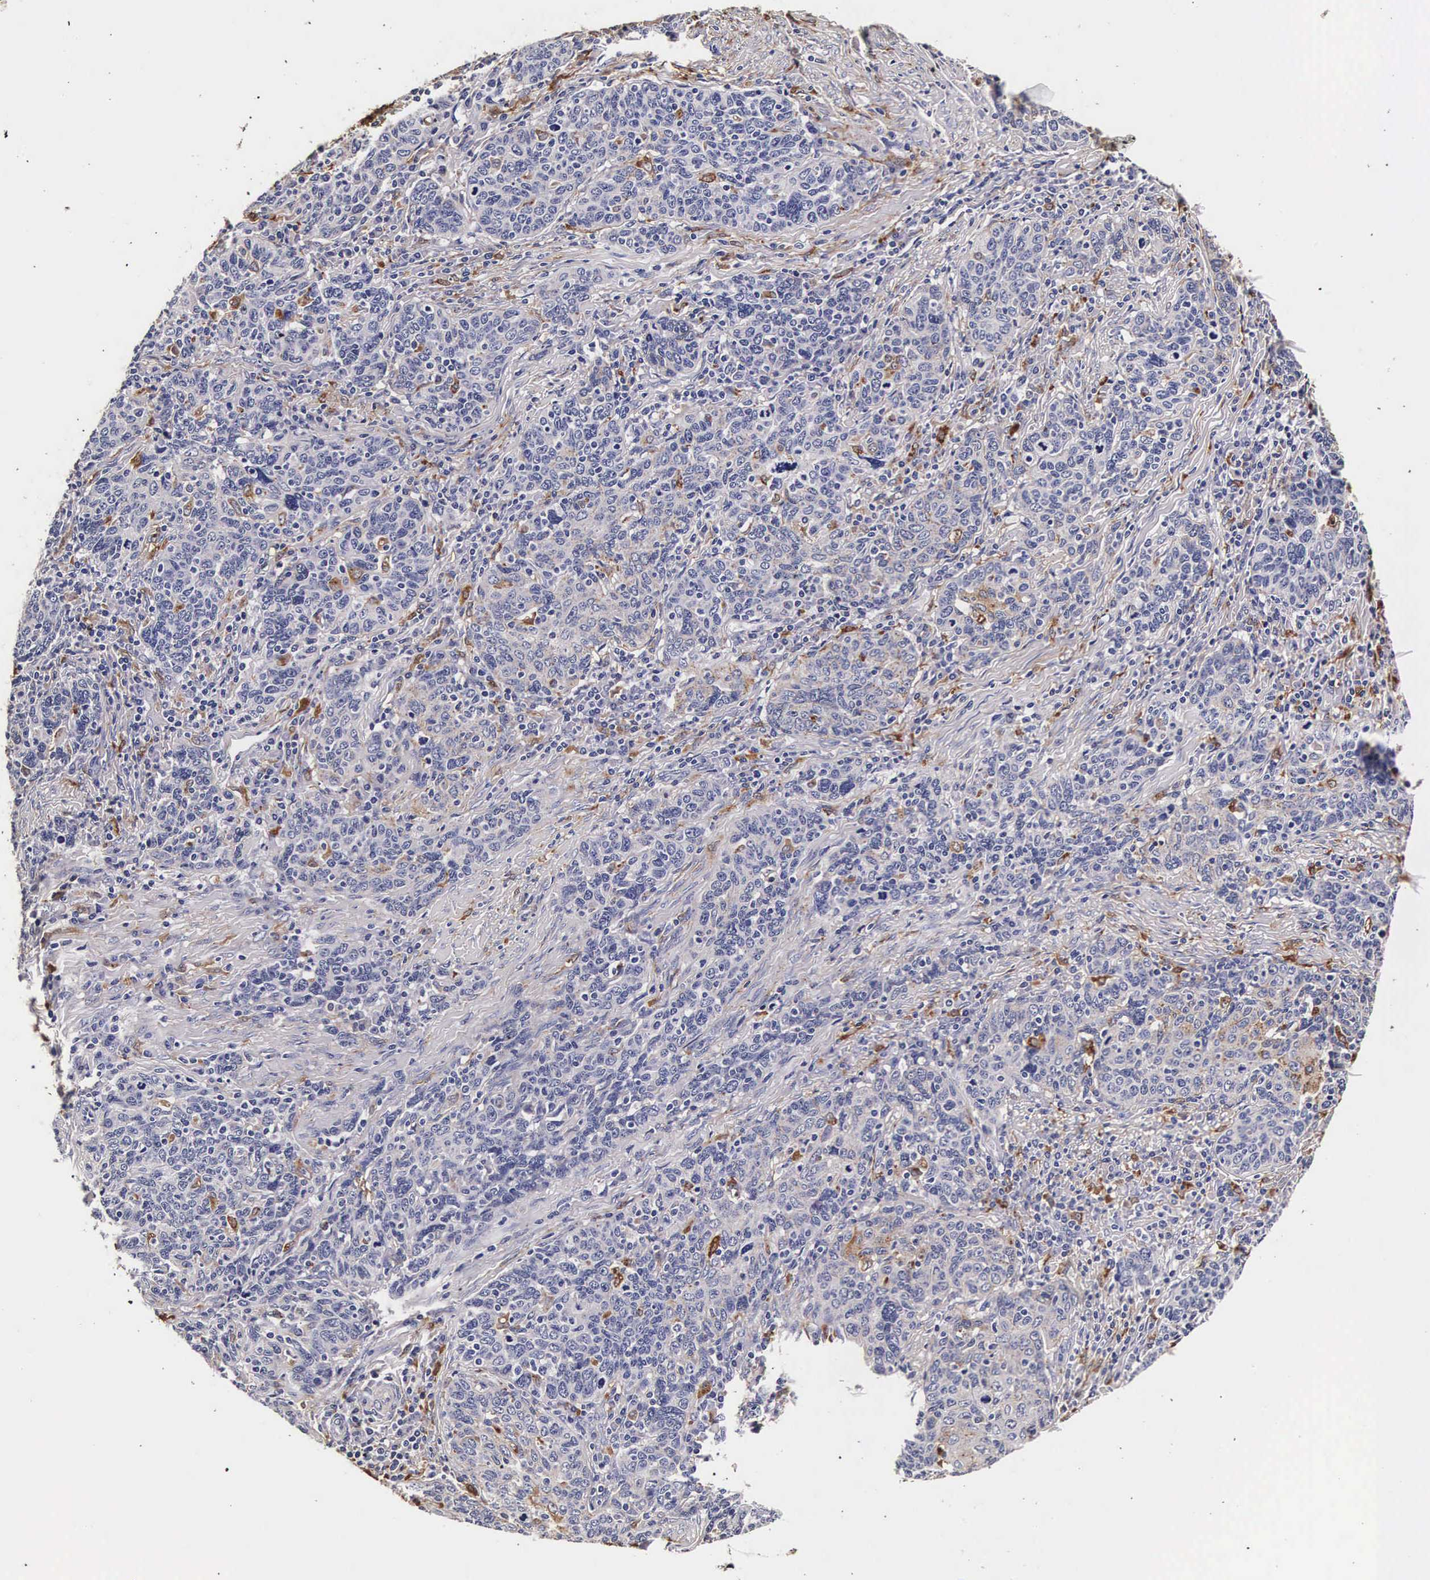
{"staining": {"intensity": "moderate", "quantity": "<25%", "location": "cytoplasmic/membranous"}, "tissue": "cervical cancer", "cell_type": "Tumor cells", "image_type": "cancer", "snomed": [{"axis": "morphology", "description": "Squamous cell carcinoma, NOS"}, {"axis": "topography", "description": "Cervix"}], "caption": "Moderate cytoplasmic/membranous expression for a protein is identified in approximately <25% of tumor cells of cervical squamous cell carcinoma using IHC.", "gene": "CTSB", "patient": {"sex": "female", "age": 41}}